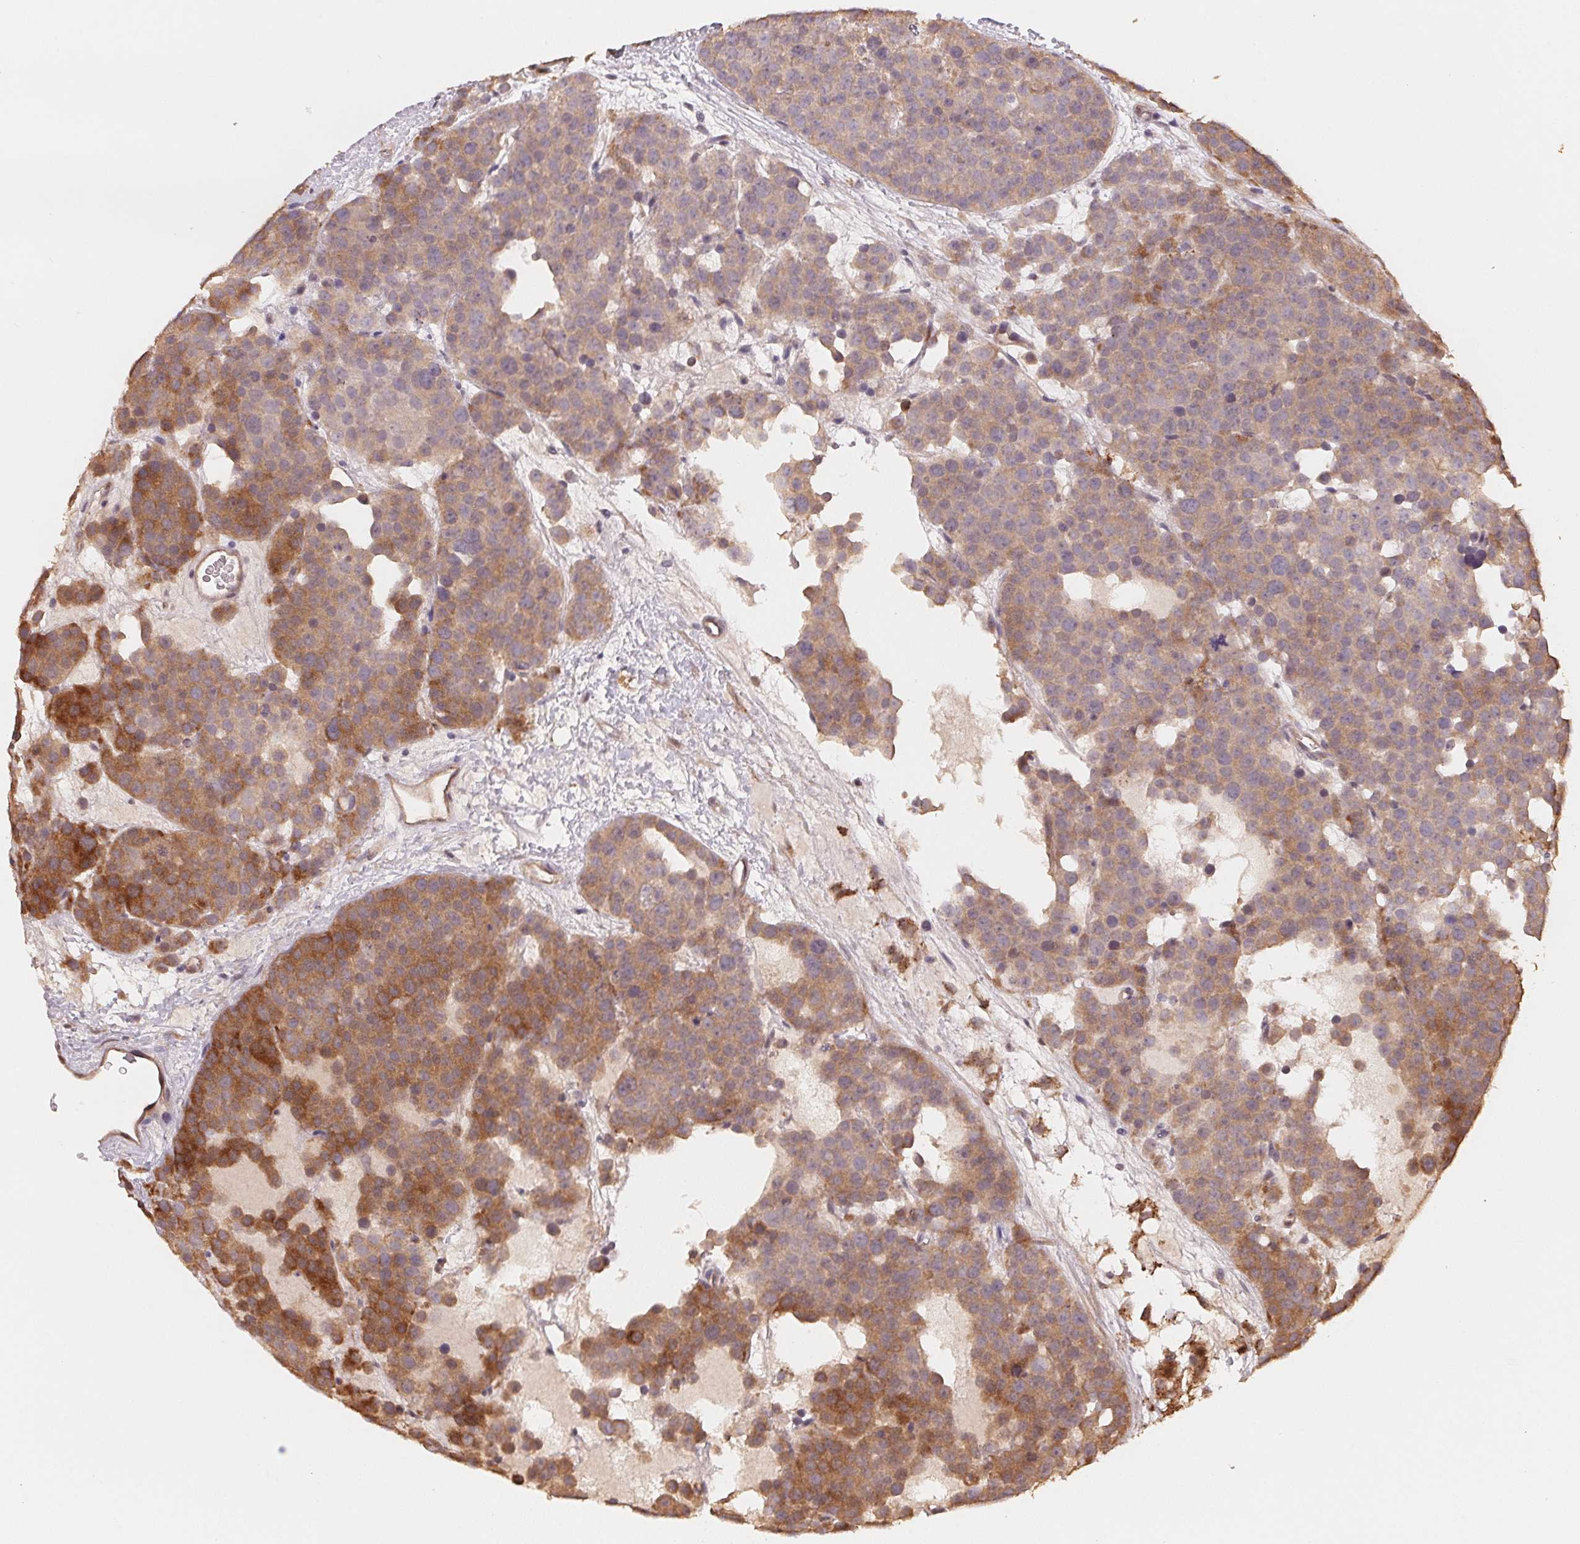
{"staining": {"intensity": "moderate", "quantity": ">75%", "location": "cytoplasmic/membranous"}, "tissue": "testis cancer", "cell_type": "Tumor cells", "image_type": "cancer", "snomed": [{"axis": "morphology", "description": "Seminoma, NOS"}, {"axis": "topography", "description": "Testis"}], "caption": "Moderate cytoplasmic/membranous protein positivity is seen in about >75% of tumor cells in testis seminoma.", "gene": "TMEM222", "patient": {"sex": "male", "age": 71}}